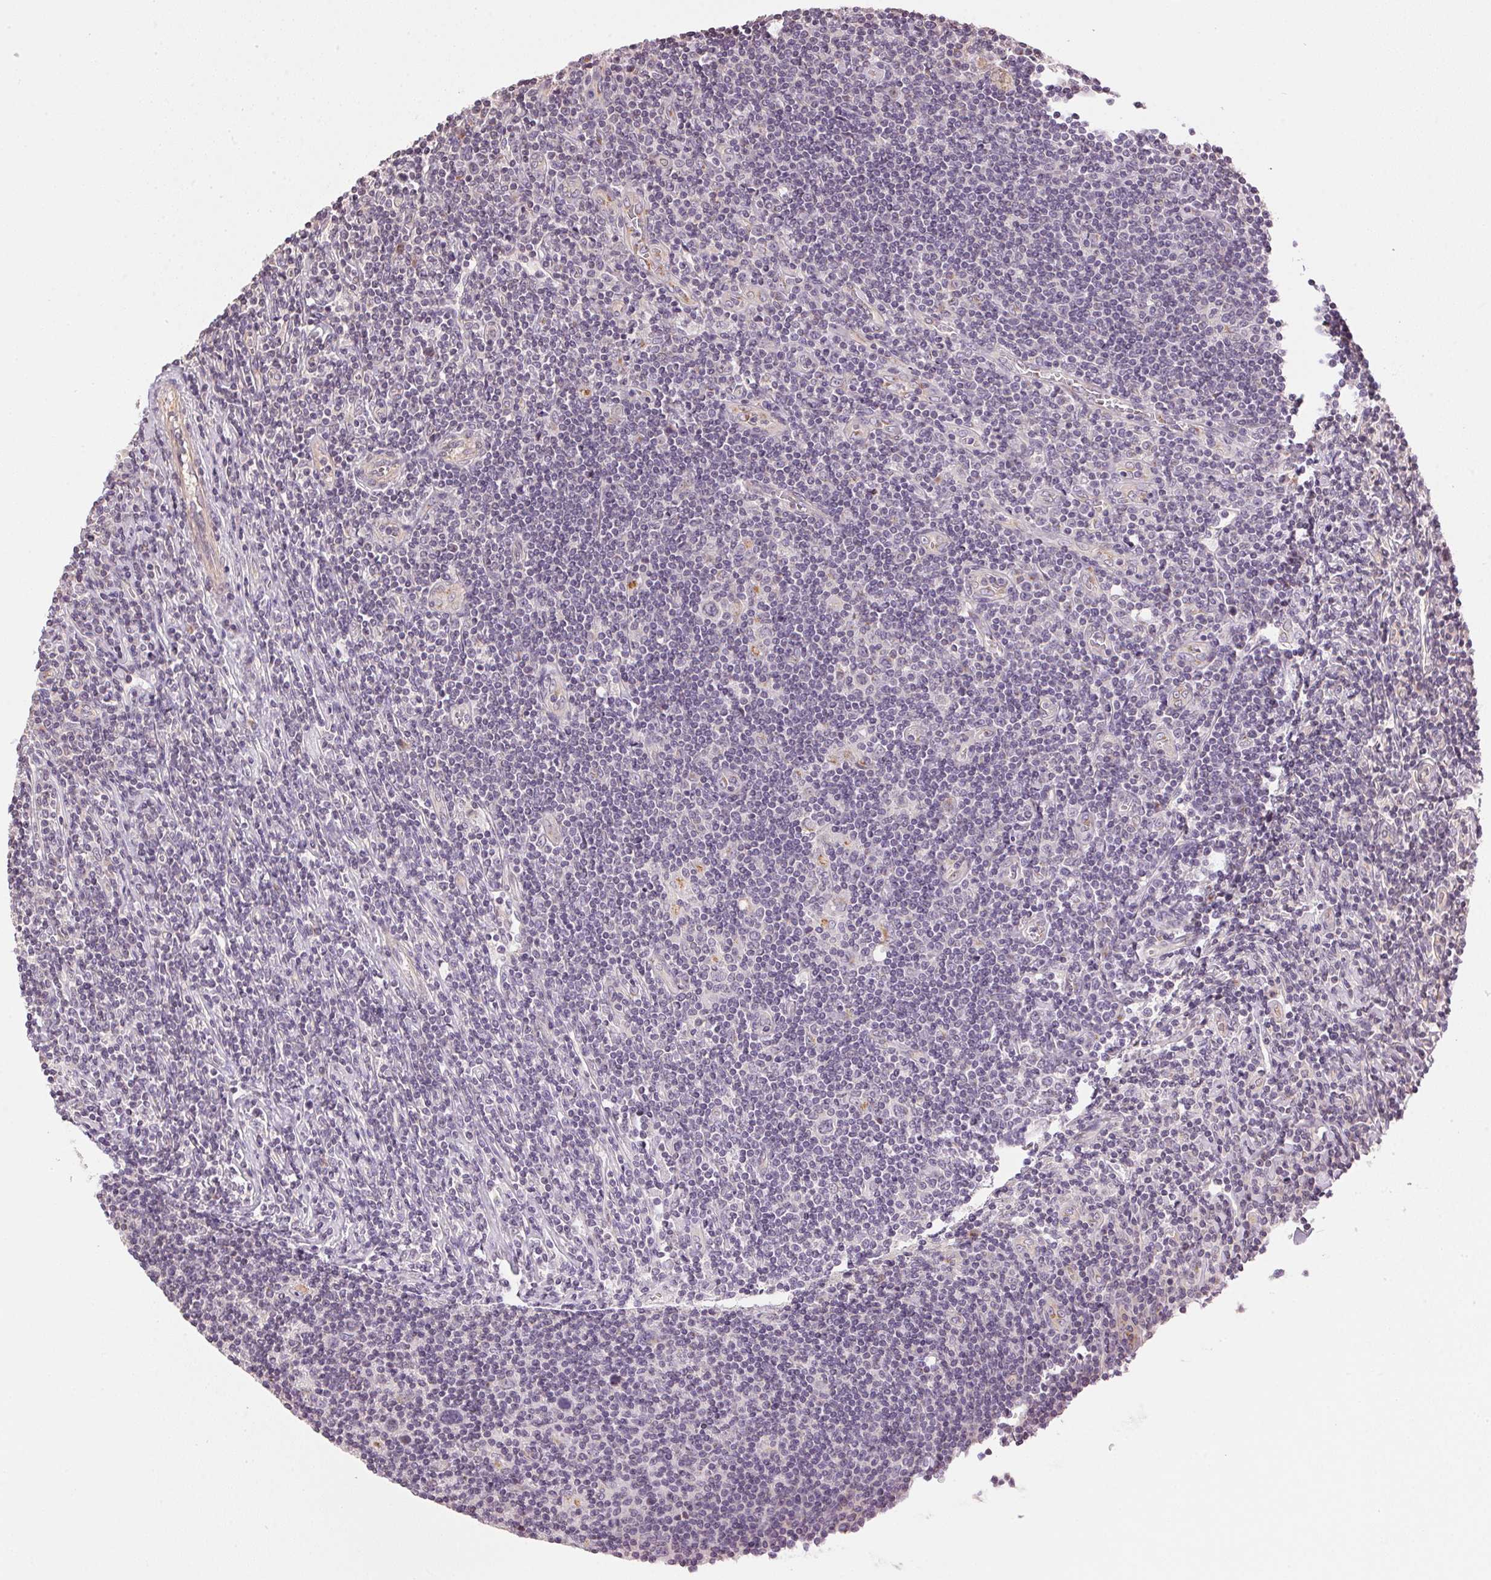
{"staining": {"intensity": "negative", "quantity": "none", "location": "none"}, "tissue": "lymphoma", "cell_type": "Tumor cells", "image_type": "cancer", "snomed": [{"axis": "morphology", "description": "Hodgkin's disease, NOS"}, {"axis": "topography", "description": "Lymph node"}], "caption": "High power microscopy image of an immunohistochemistry image of Hodgkin's disease, revealing no significant staining in tumor cells.", "gene": "GOLPH3", "patient": {"sex": "male", "age": 40}}